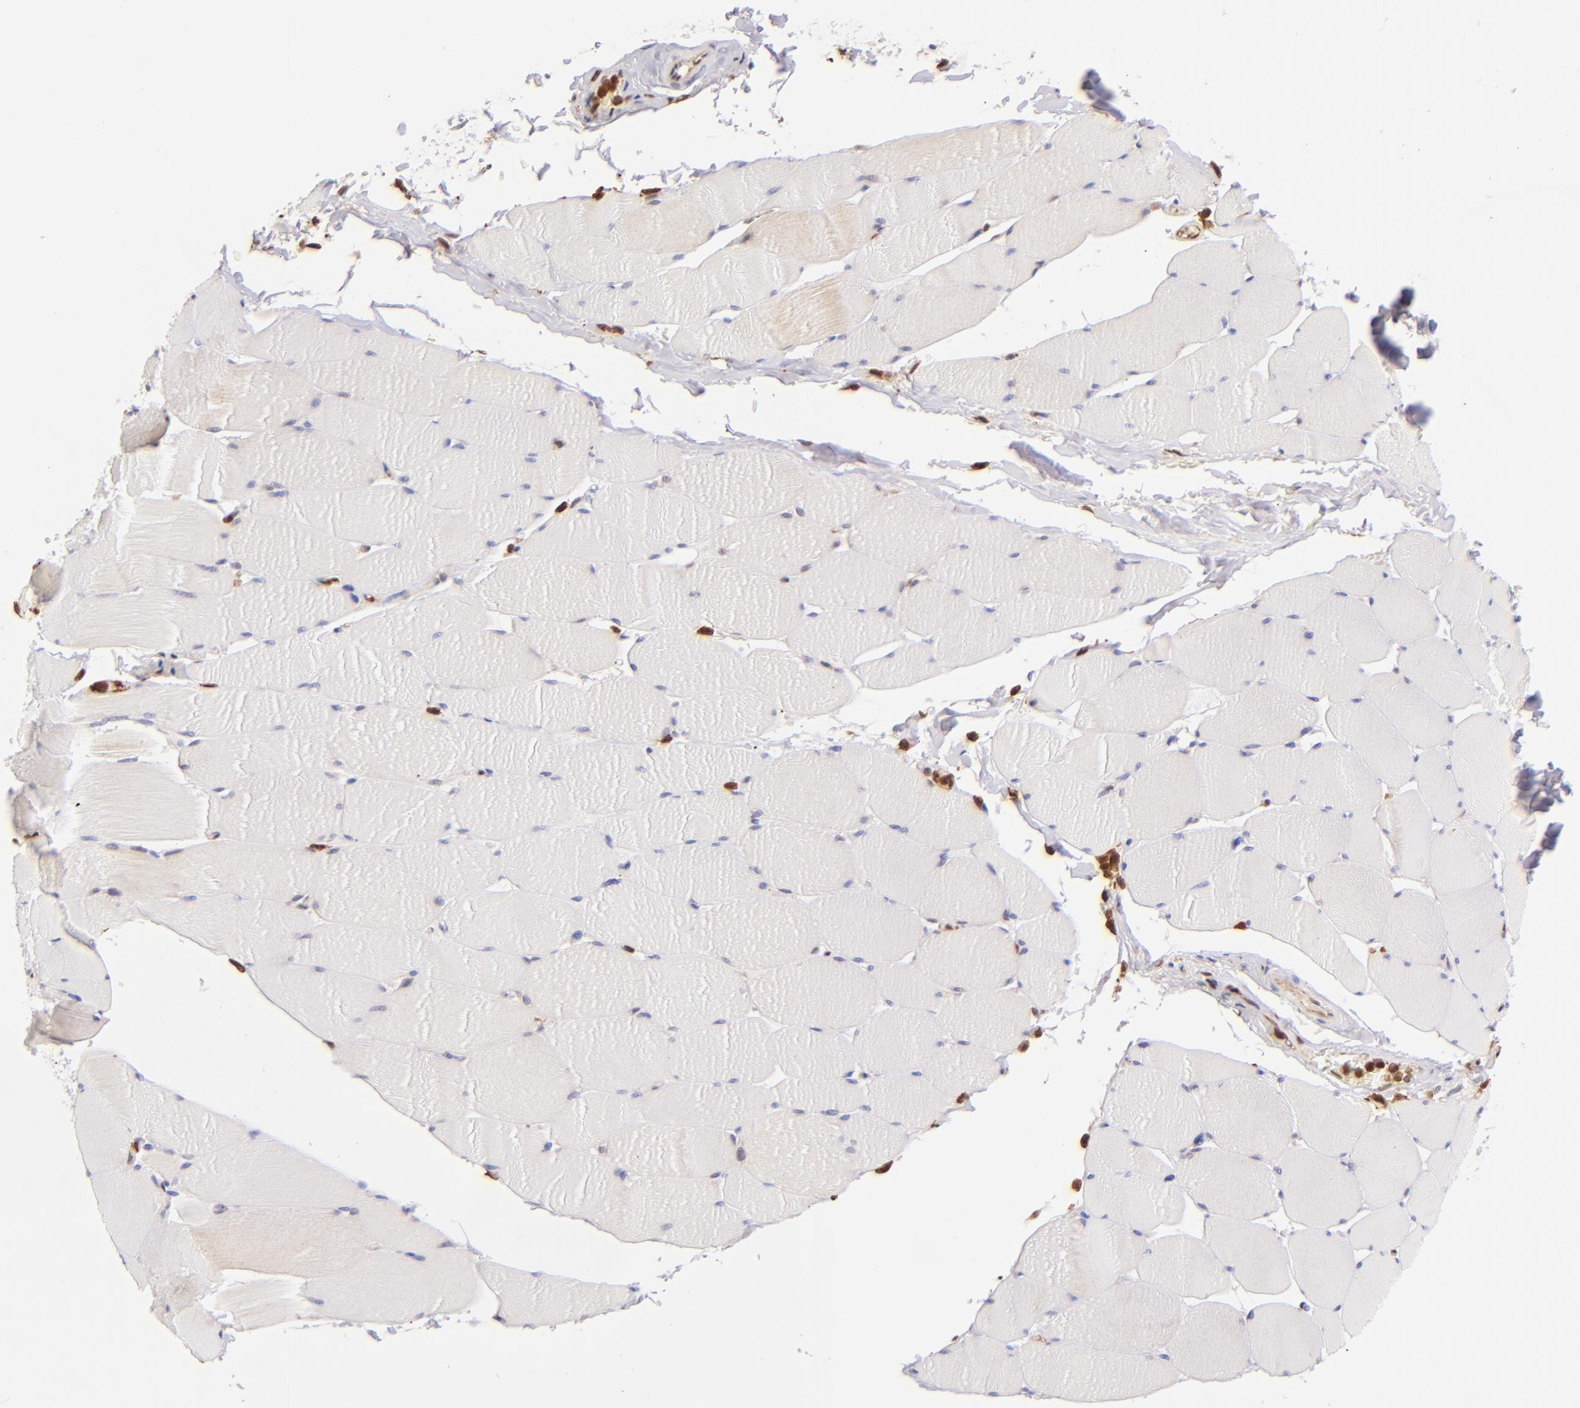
{"staining": {"intensity": "negative", "quantity": "none", "location": "none"}, "tissue": "skeletal muscle", "cell_type": "Myocytes", "image_type": "normal", "snomed": [{"axis": "morphology", "description": "Normal tissue, NOS"}, {"axis": "topography", "description": "Skeletal muscle"}], "caption": "A photomicrograph of skeletal muscle stained for a protein reveals no brown staining in myocytes.", "gene": "BTK", "patient": {"sex": "male", "age": 62}}